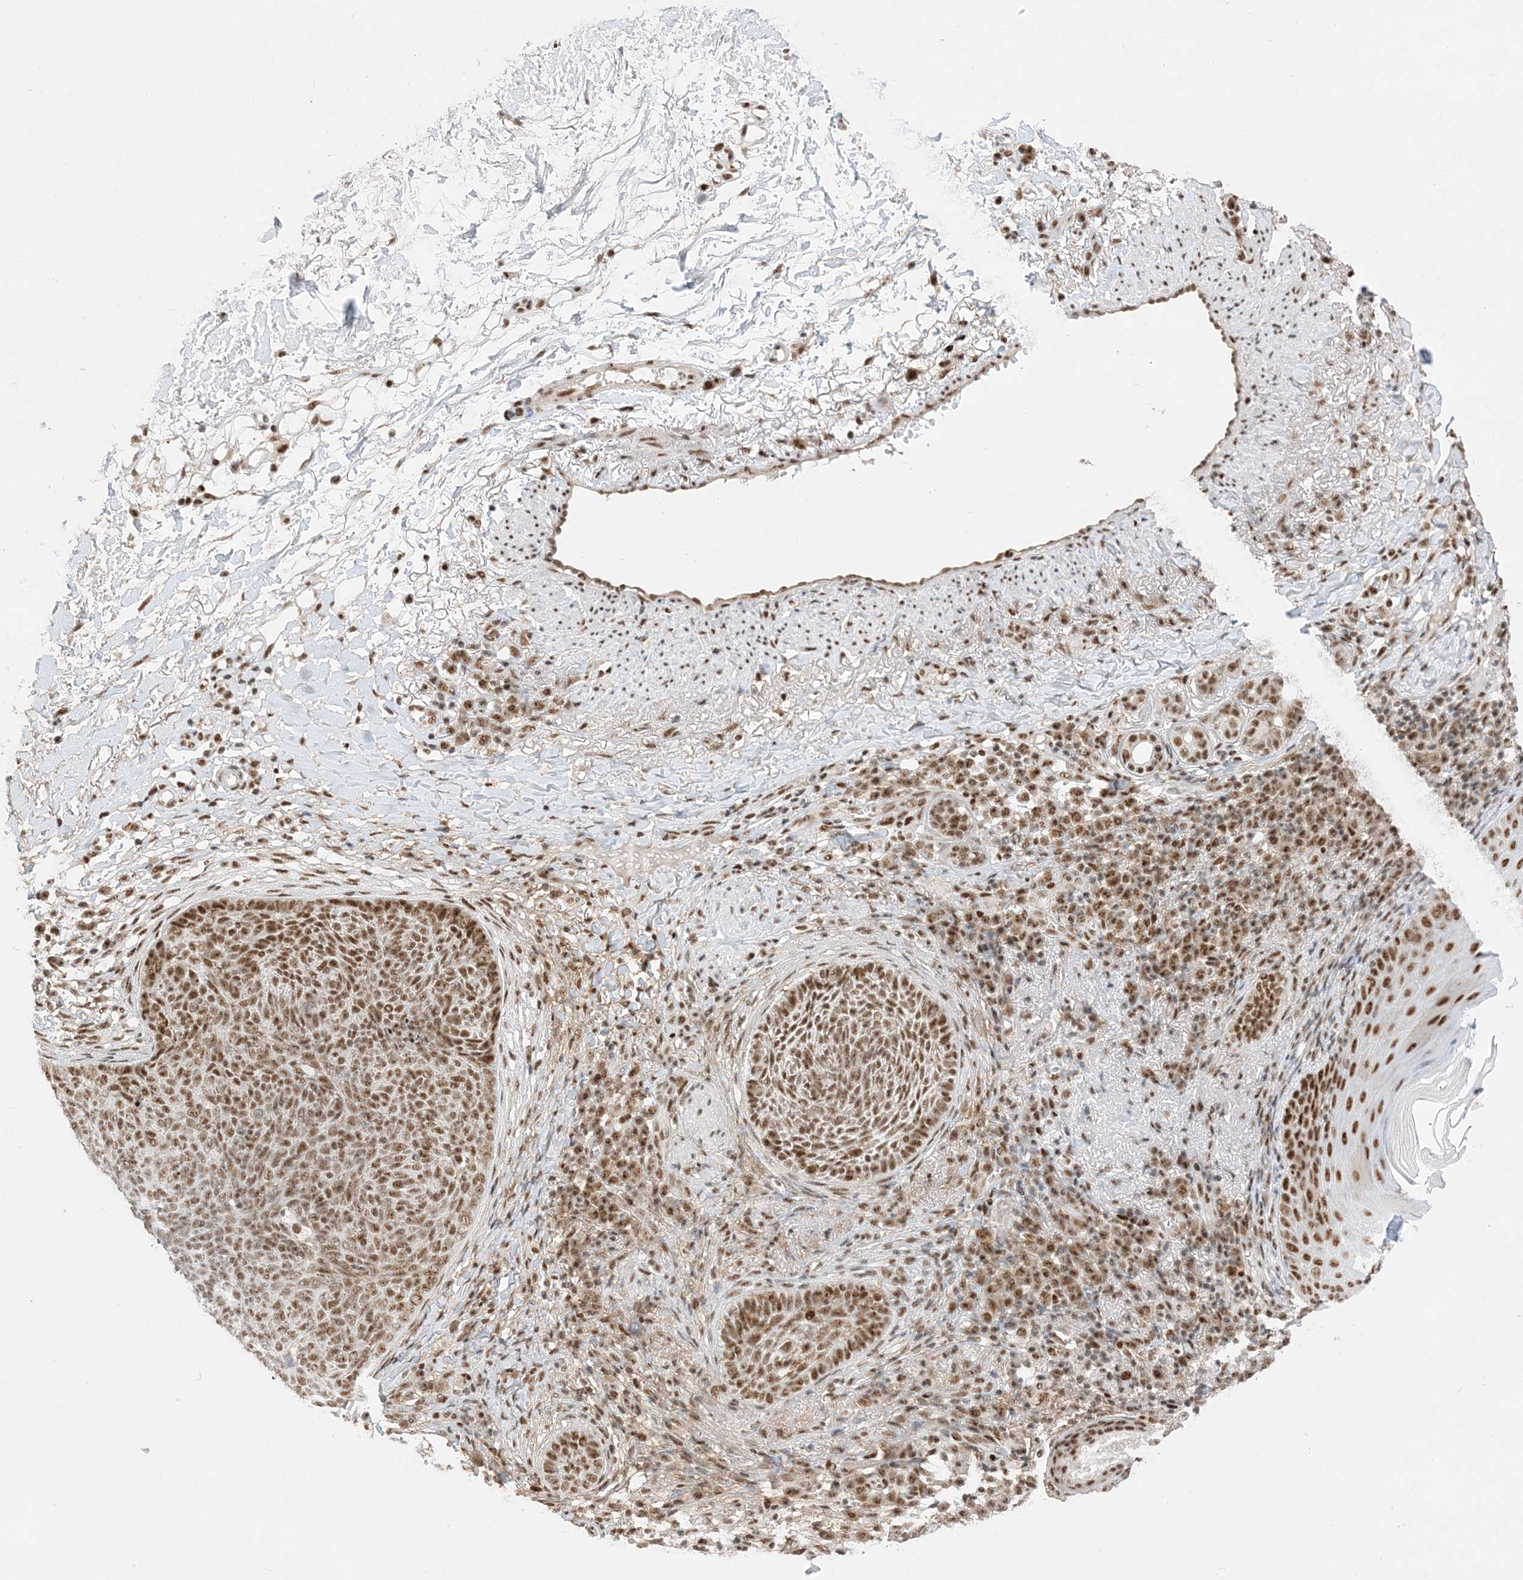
{"staining": {"intensity": "strong", "quantity": ">75%", "location": "cytoplasmic/membranous,nuclear"}, "tissue": "skin cancer", "cell_type": "Tumor cells", "image_type": "cancer", "snomed": [{"axis": "morphology", "description": "Basal cell carcinoma"}, {"axis": "topography", "description": "Skin"}], "caption": "Protein staining of basal cell carcinoma (skin) tissue shows strong cytoplasmic/membranous and nuclear staining in approximately >75% of tumor cells.", "gene": "SF3A3", "patient": {"sex": "male", "age": 85}}